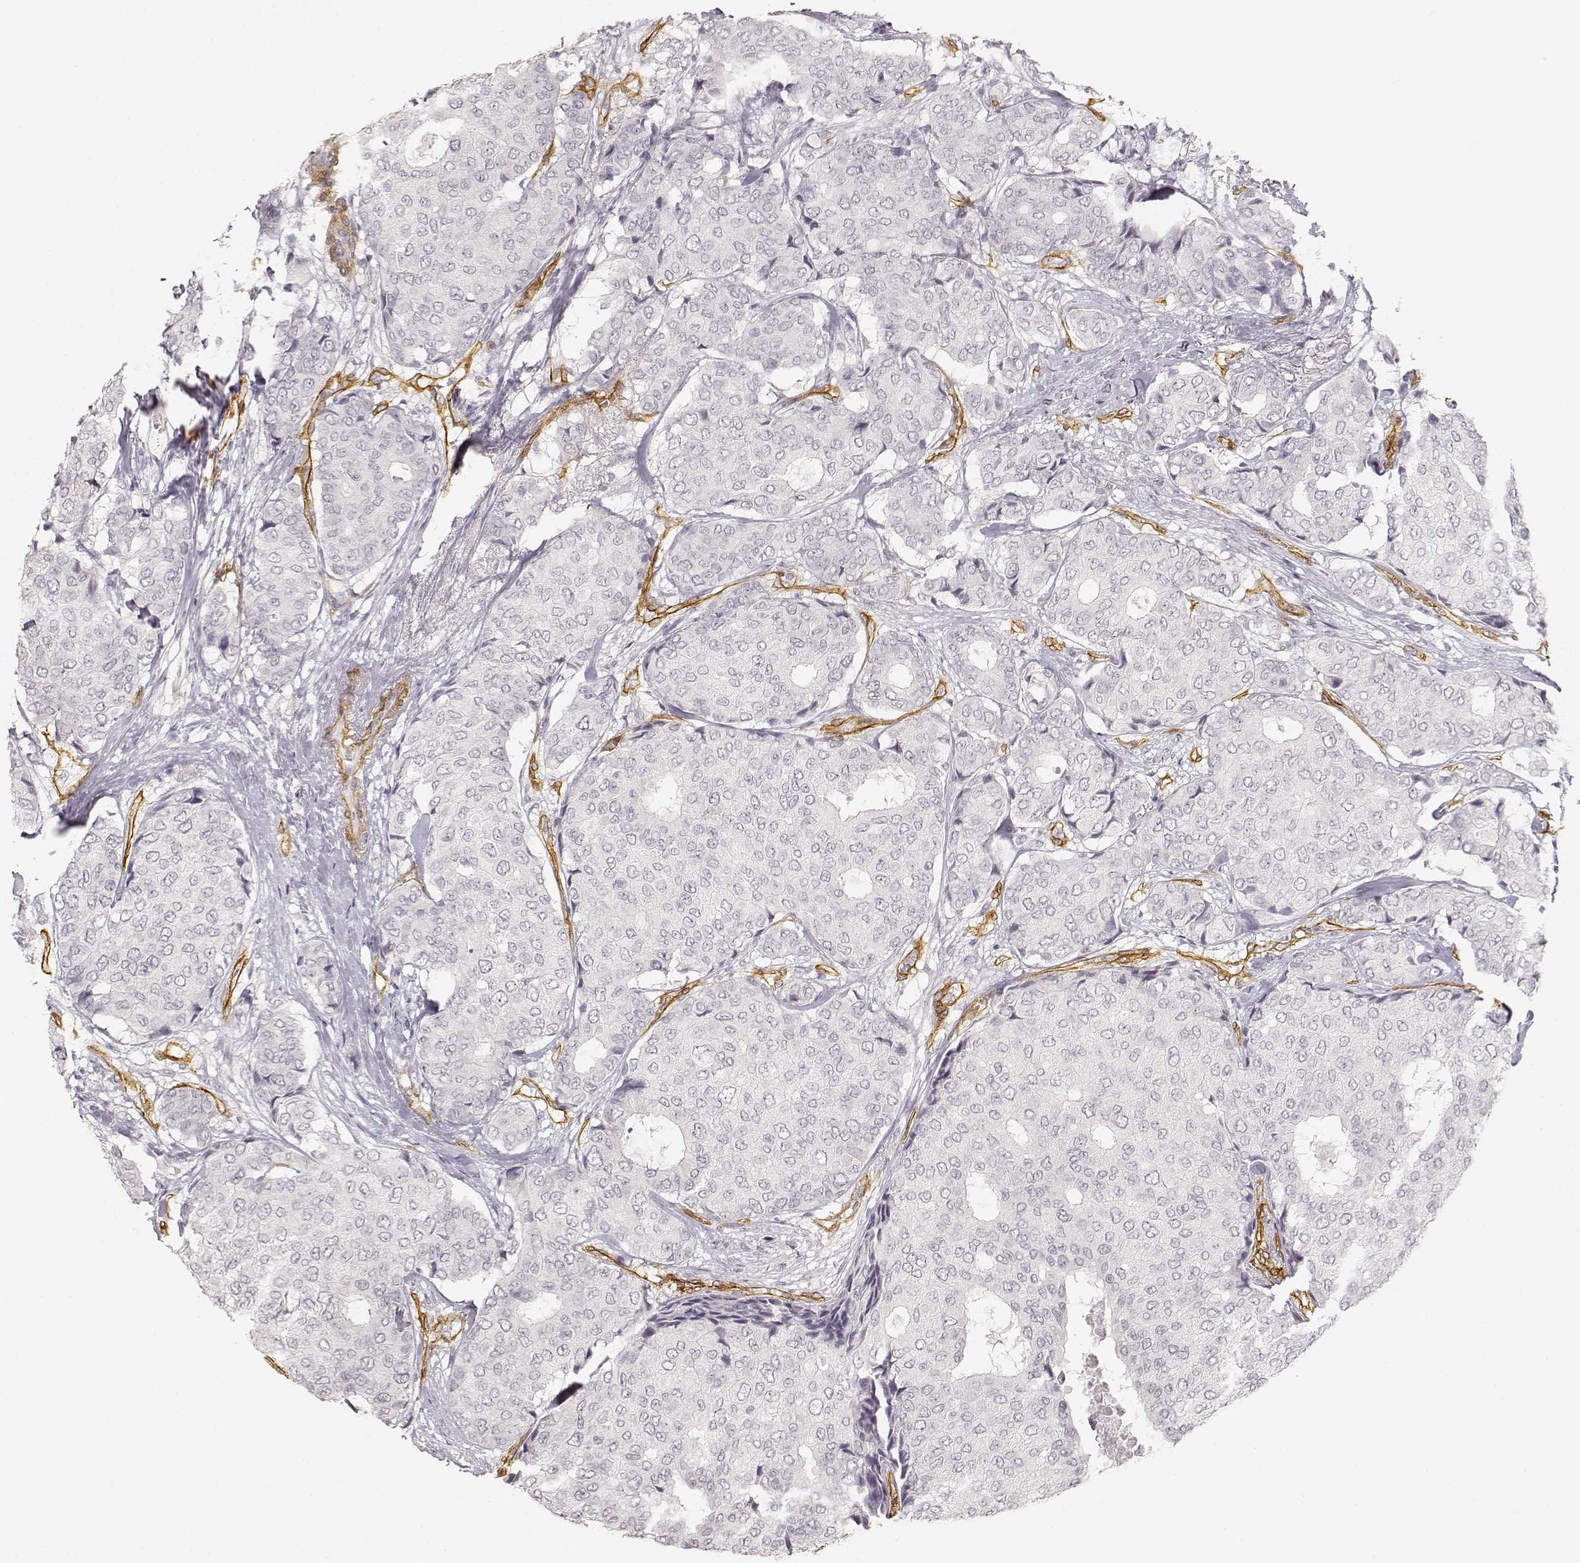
{"staining": {"intensity": "negative", "quantity": "none", "location": "none"}, "tissue": "breast cancer", "cell_type": "Tumor cells", "image_type": "cancer", "snomed": [{"axis": "morphology", "description": "Duct carcinoma"}, {"axis": "topography", "description": "Breast"}], "caption": "Immunohistochemistry (IHC) histopathology image of neoplastic tissue: human breast cancer stained with DAB exhibits no significant protein expression in tumor cells.", "gene": "LAMA4", "patient": {"sex": "female", "age": 75}}